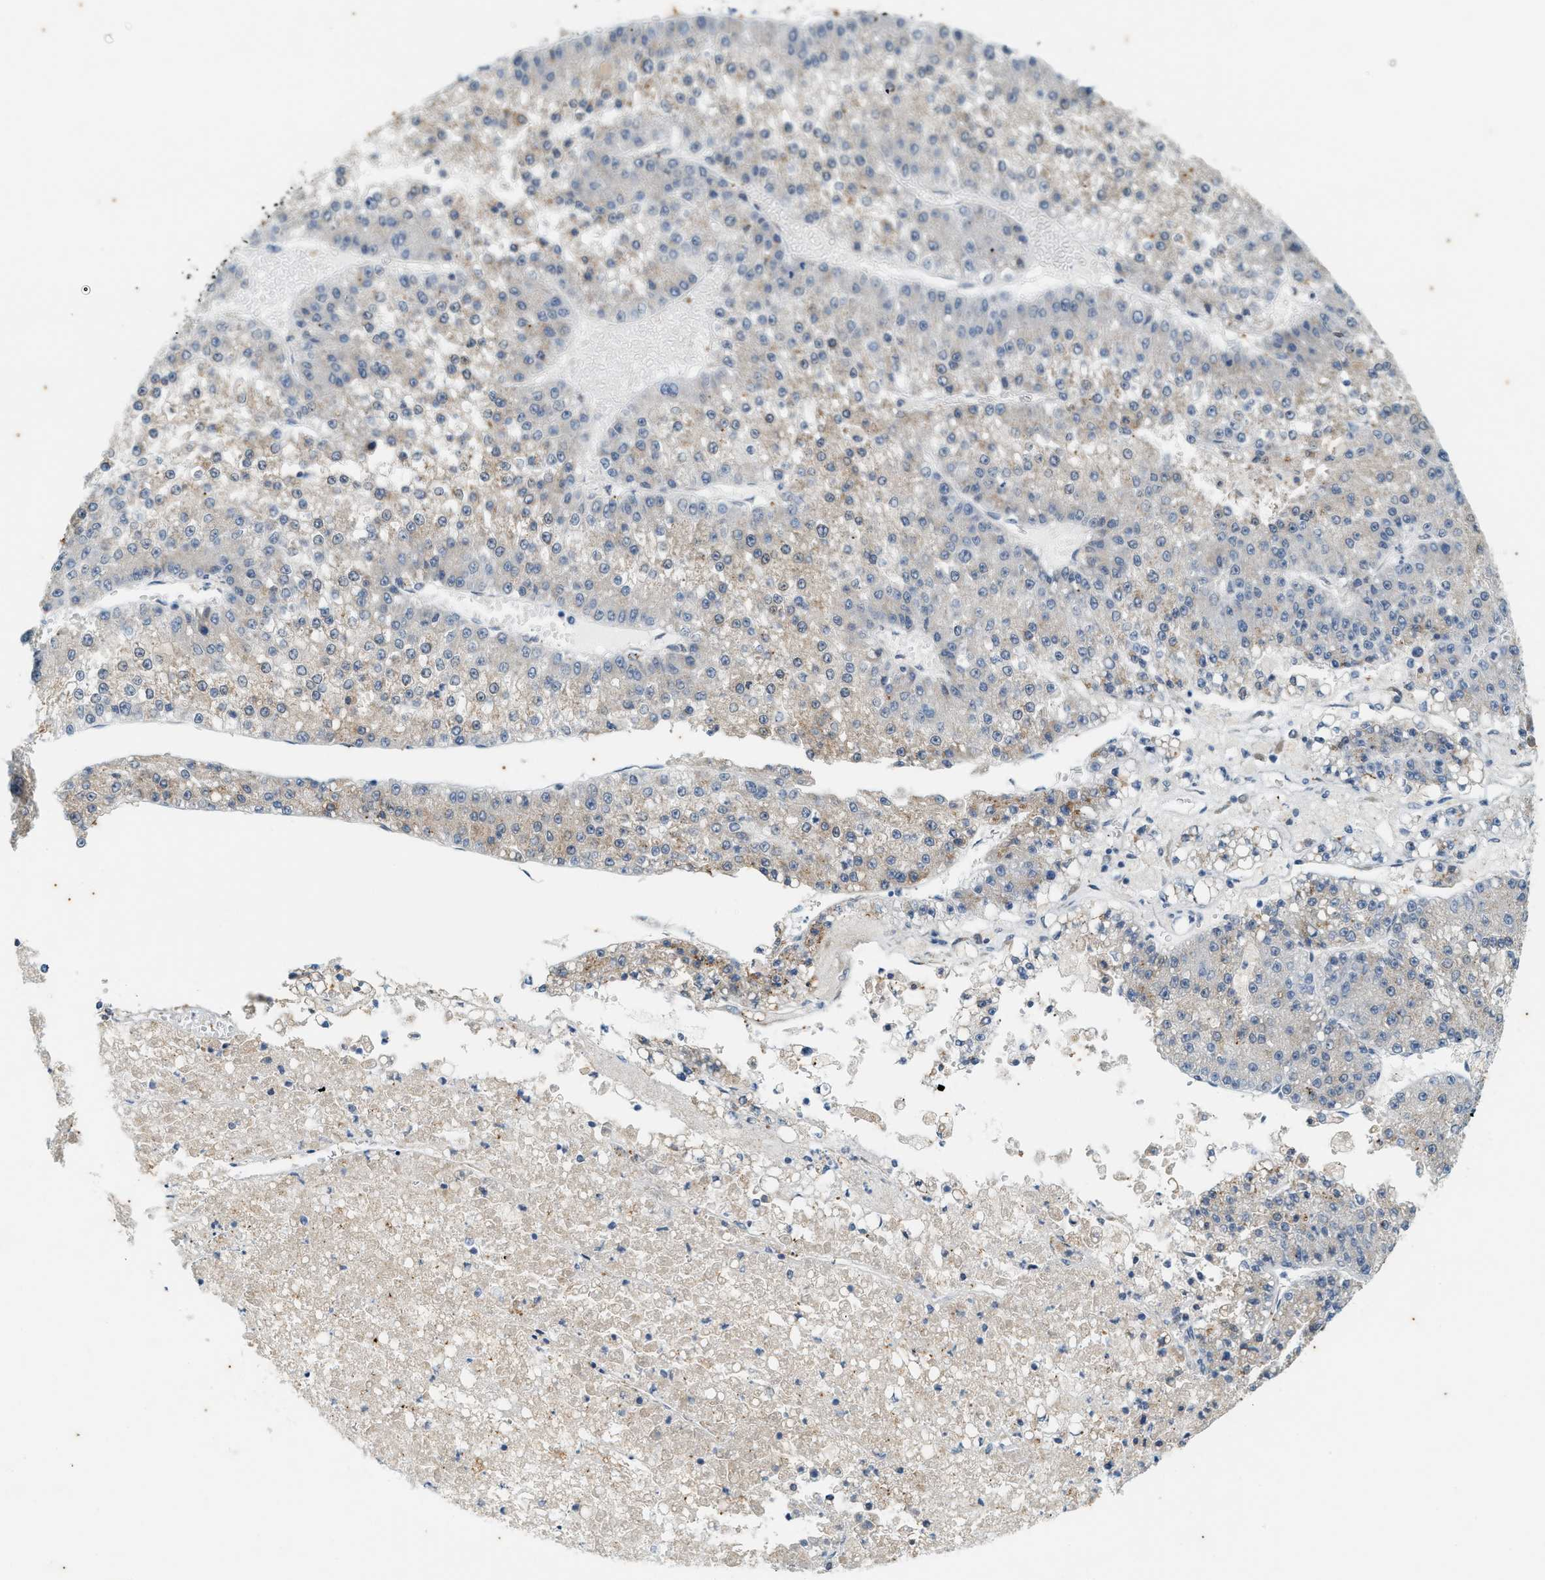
{"staining": {"intensity": "weak", "quantity": "<25%", "location": "cytoplasmic/membranous"}, "tissue": "liver cancer", "cell_type": "Tumor cells", "image_type": "cancer", "snomed": [{"axis": "morphology", "description": "Carcinoma, Hepatocellular, NOS"}, {"axis": "topography", "description": "Liver"}], "caption": "Immunohistochemical staining of liver hepatocellular carcinoma reveals no significant staining in tumor cells.", "gene": "CHPF2", "patient": {"sex": "female", "age": 73}}